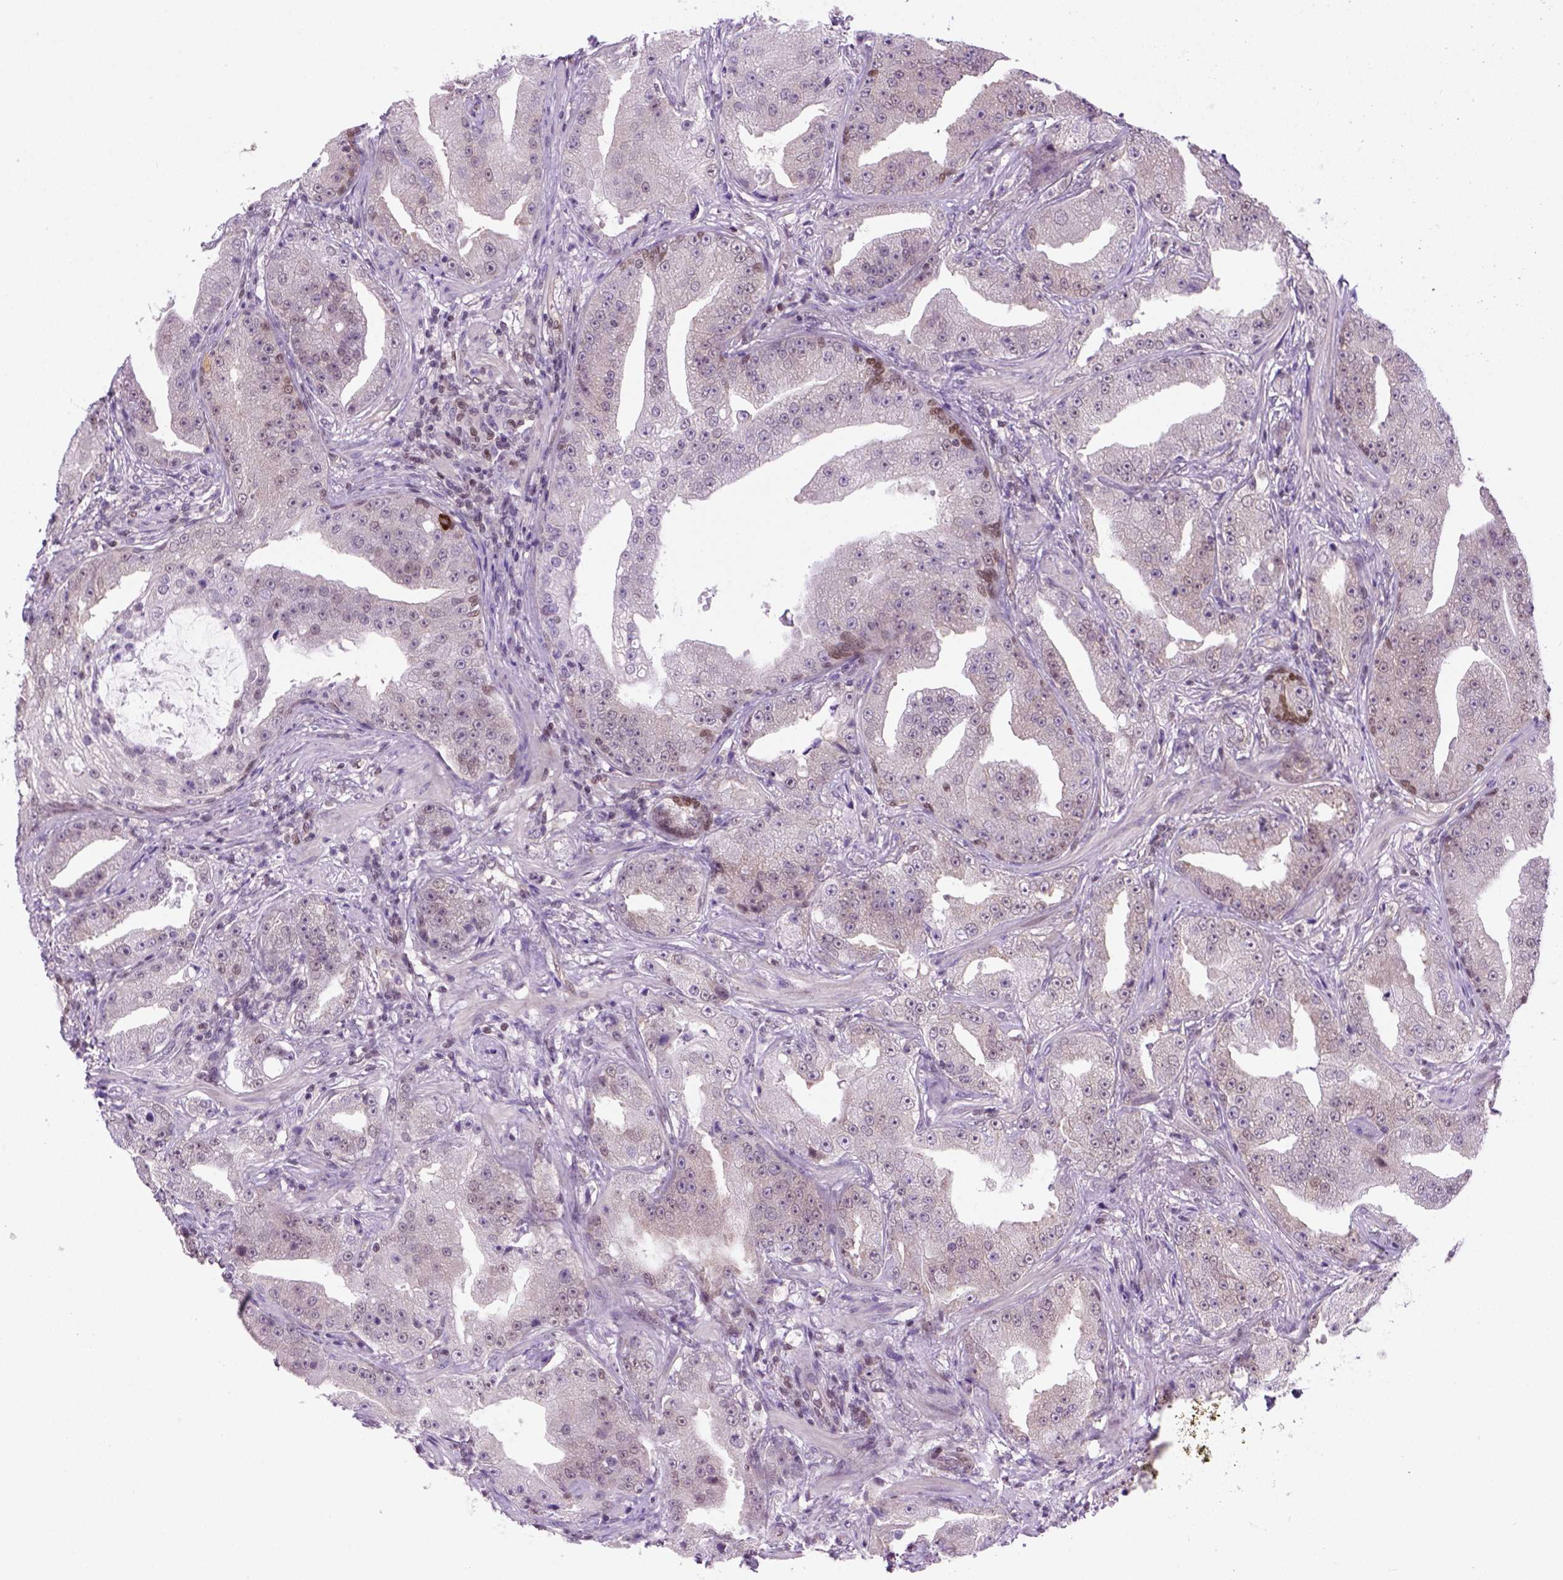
{"staining": {"intensity": "negative", "quantity": "none", "location": "none"}, "tissue": "prostate cancer", "cell_type": "Tumor cells", "image_type": "cancer", "snomed": [{"axis": "morphology", "description": "Adenocarcinoma, Low grade"}, {"axis": "topography", "description": "Prostate"}], "caption": "Tumor cells are negative for brown protein staining in prostate cancer. (Stains: DAB (3,3'-diaminobenzidine) IHC with hematoxylin counter stain, Microscopy: brightfield microscopy at high magnification).", "gene": "MGMT", "patient": {"sex": "male", "age": 62}}